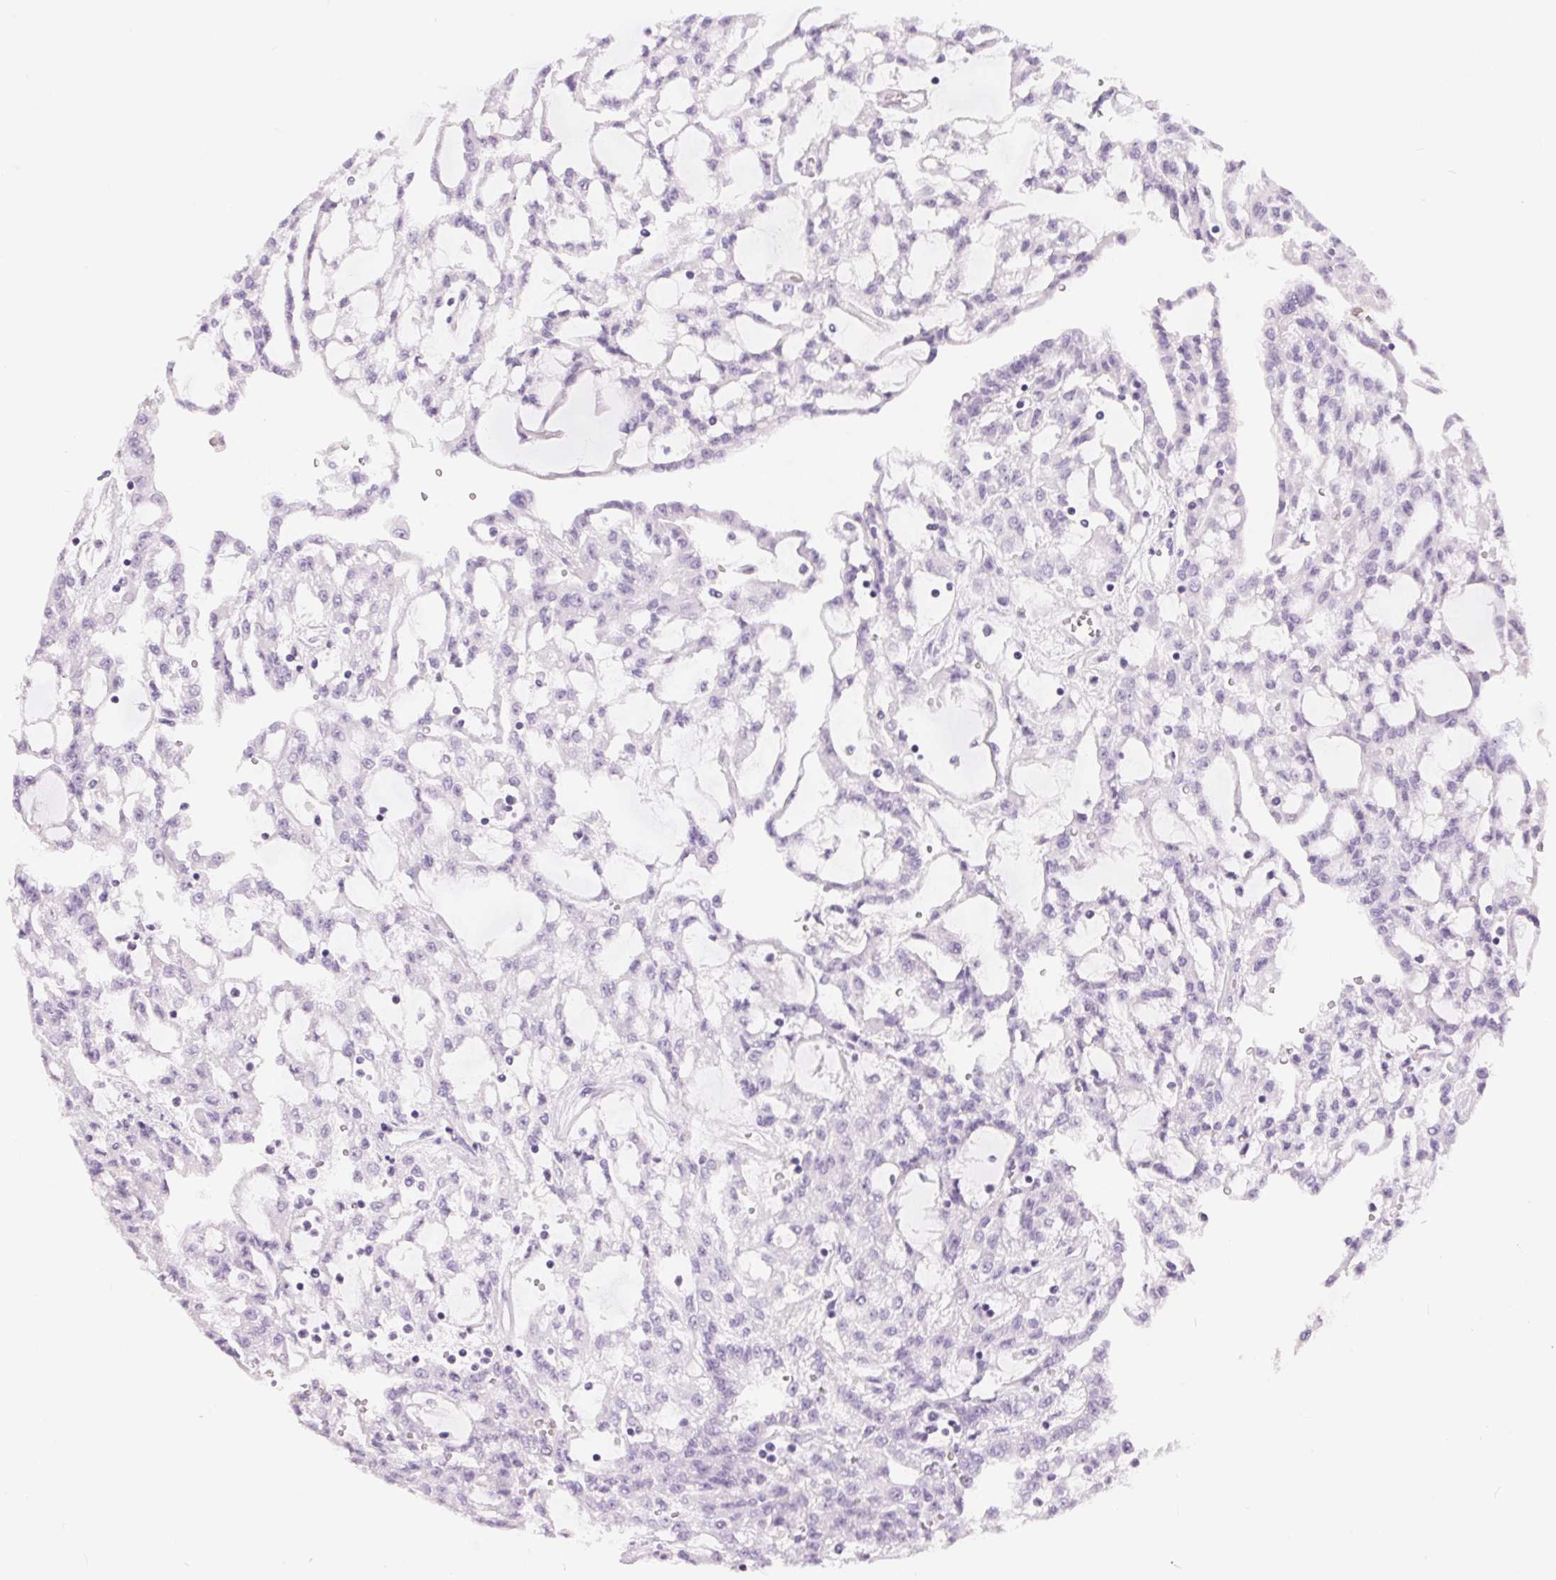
{"staining": {"intensity": "negative", "quantity": "none", "location": "none"}, "tissue": "renal cancer", "cell_type": "Tumor cells", "image_type": "cancer", "snomed": [{"axis": "morphology", "description": "Adenocarcinoma, NOS"}, {"axis": "topography", "description": "Kidney"}], "caption": "There is no significant positivity in tumor cells of renal cancer.", "gene": "XDH", "patient": {"sex": "male", "age": 63}}